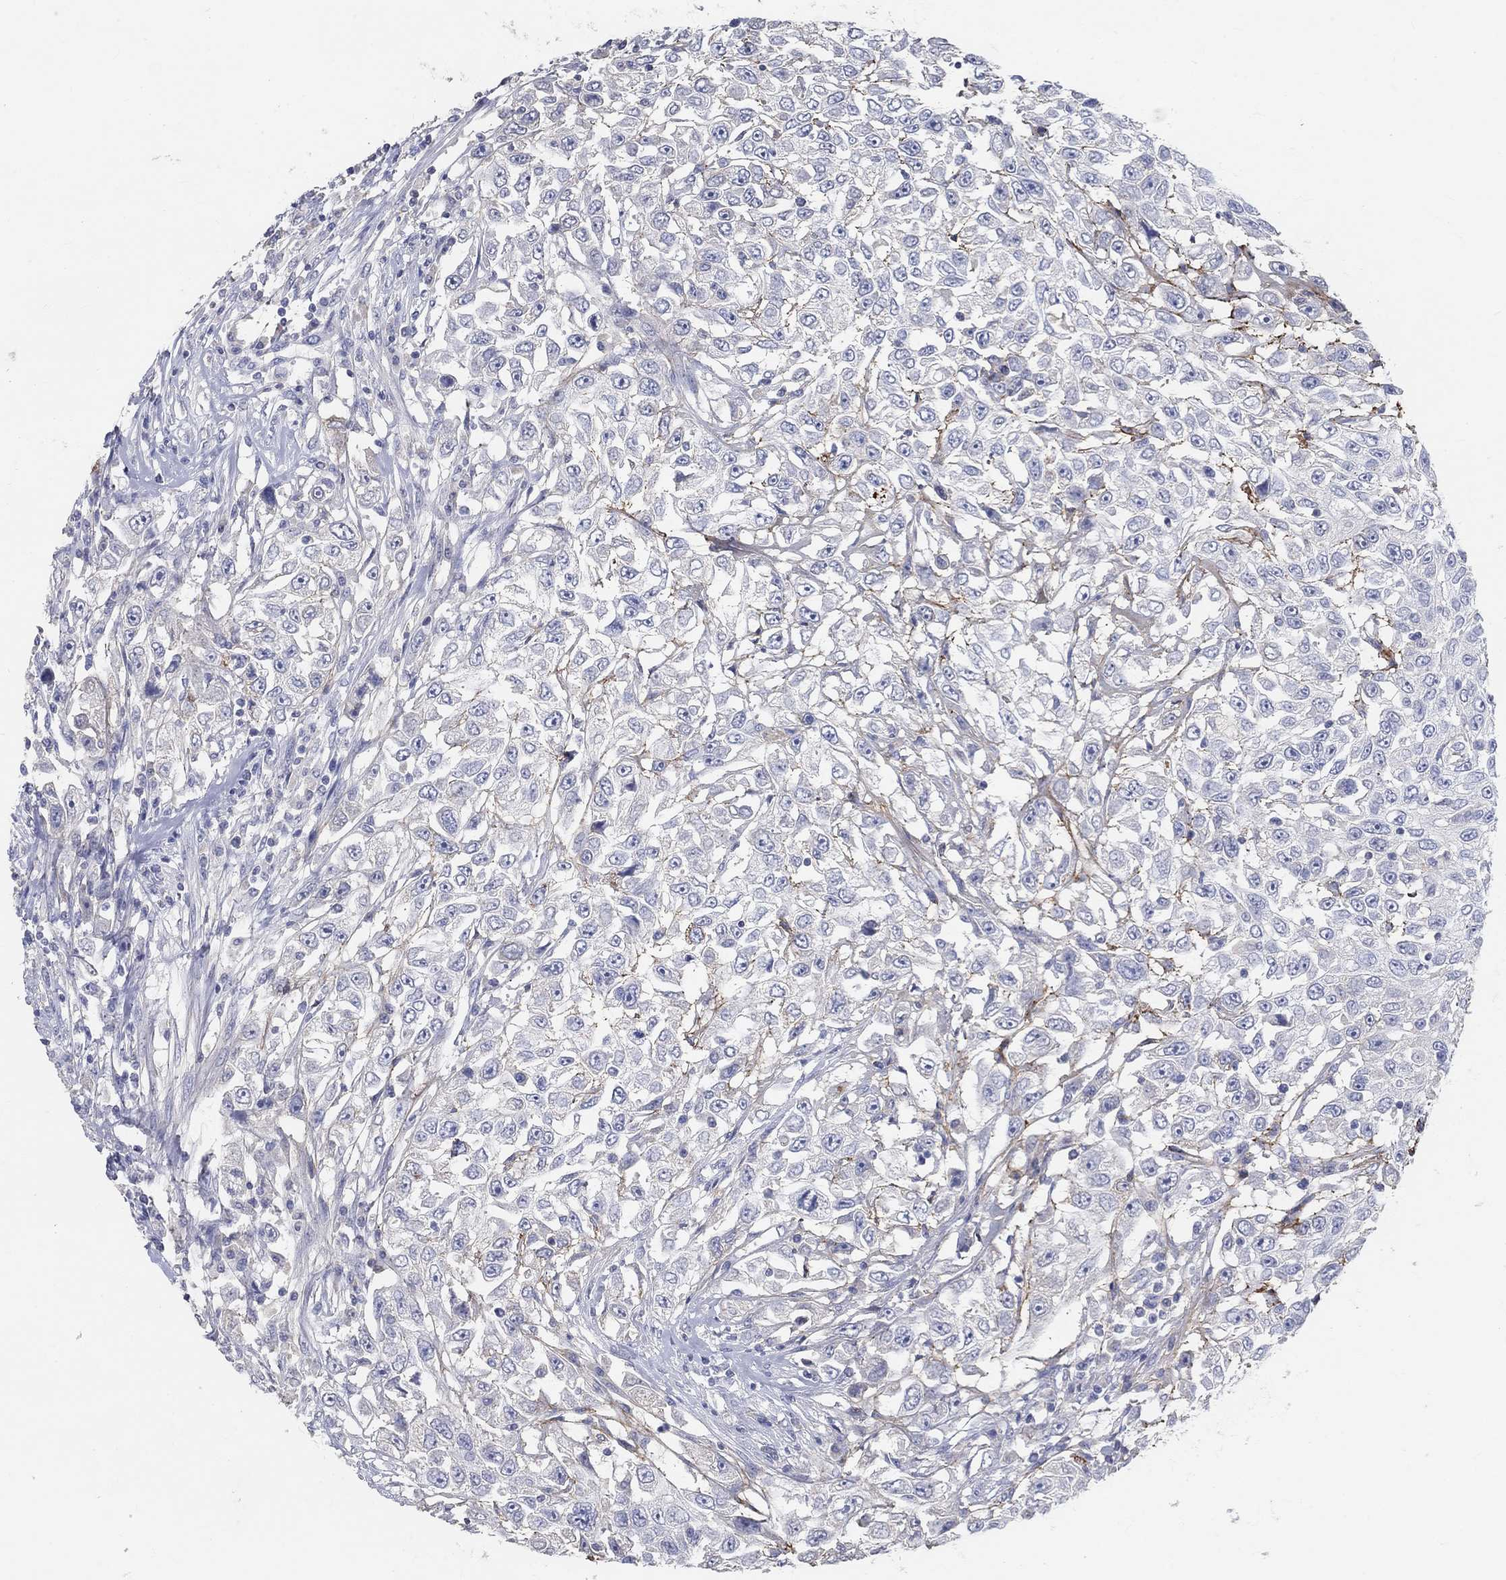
{"staining": {"intensity": "negative", "quantity": "none", "location": "none"}, "tissue": "urothelial cancer", "cell_type": "Tumor cells", "image_type": "cancer", "snomed": [{"axis": "morphology", "description": "Urothelial carcinoma, High grade"}, {"axis": "topography", "description": "Urinary bladder"}], "caption": "Immunohistochemistry (IHC) photomicrograph of neoplastic tissue: urothelial carcinoma (high-grade) stained with DAB displays no significant protein positivity in tumor cells.", "gene": "FGF2", "patient": {"sex": "female", "age": 56}}